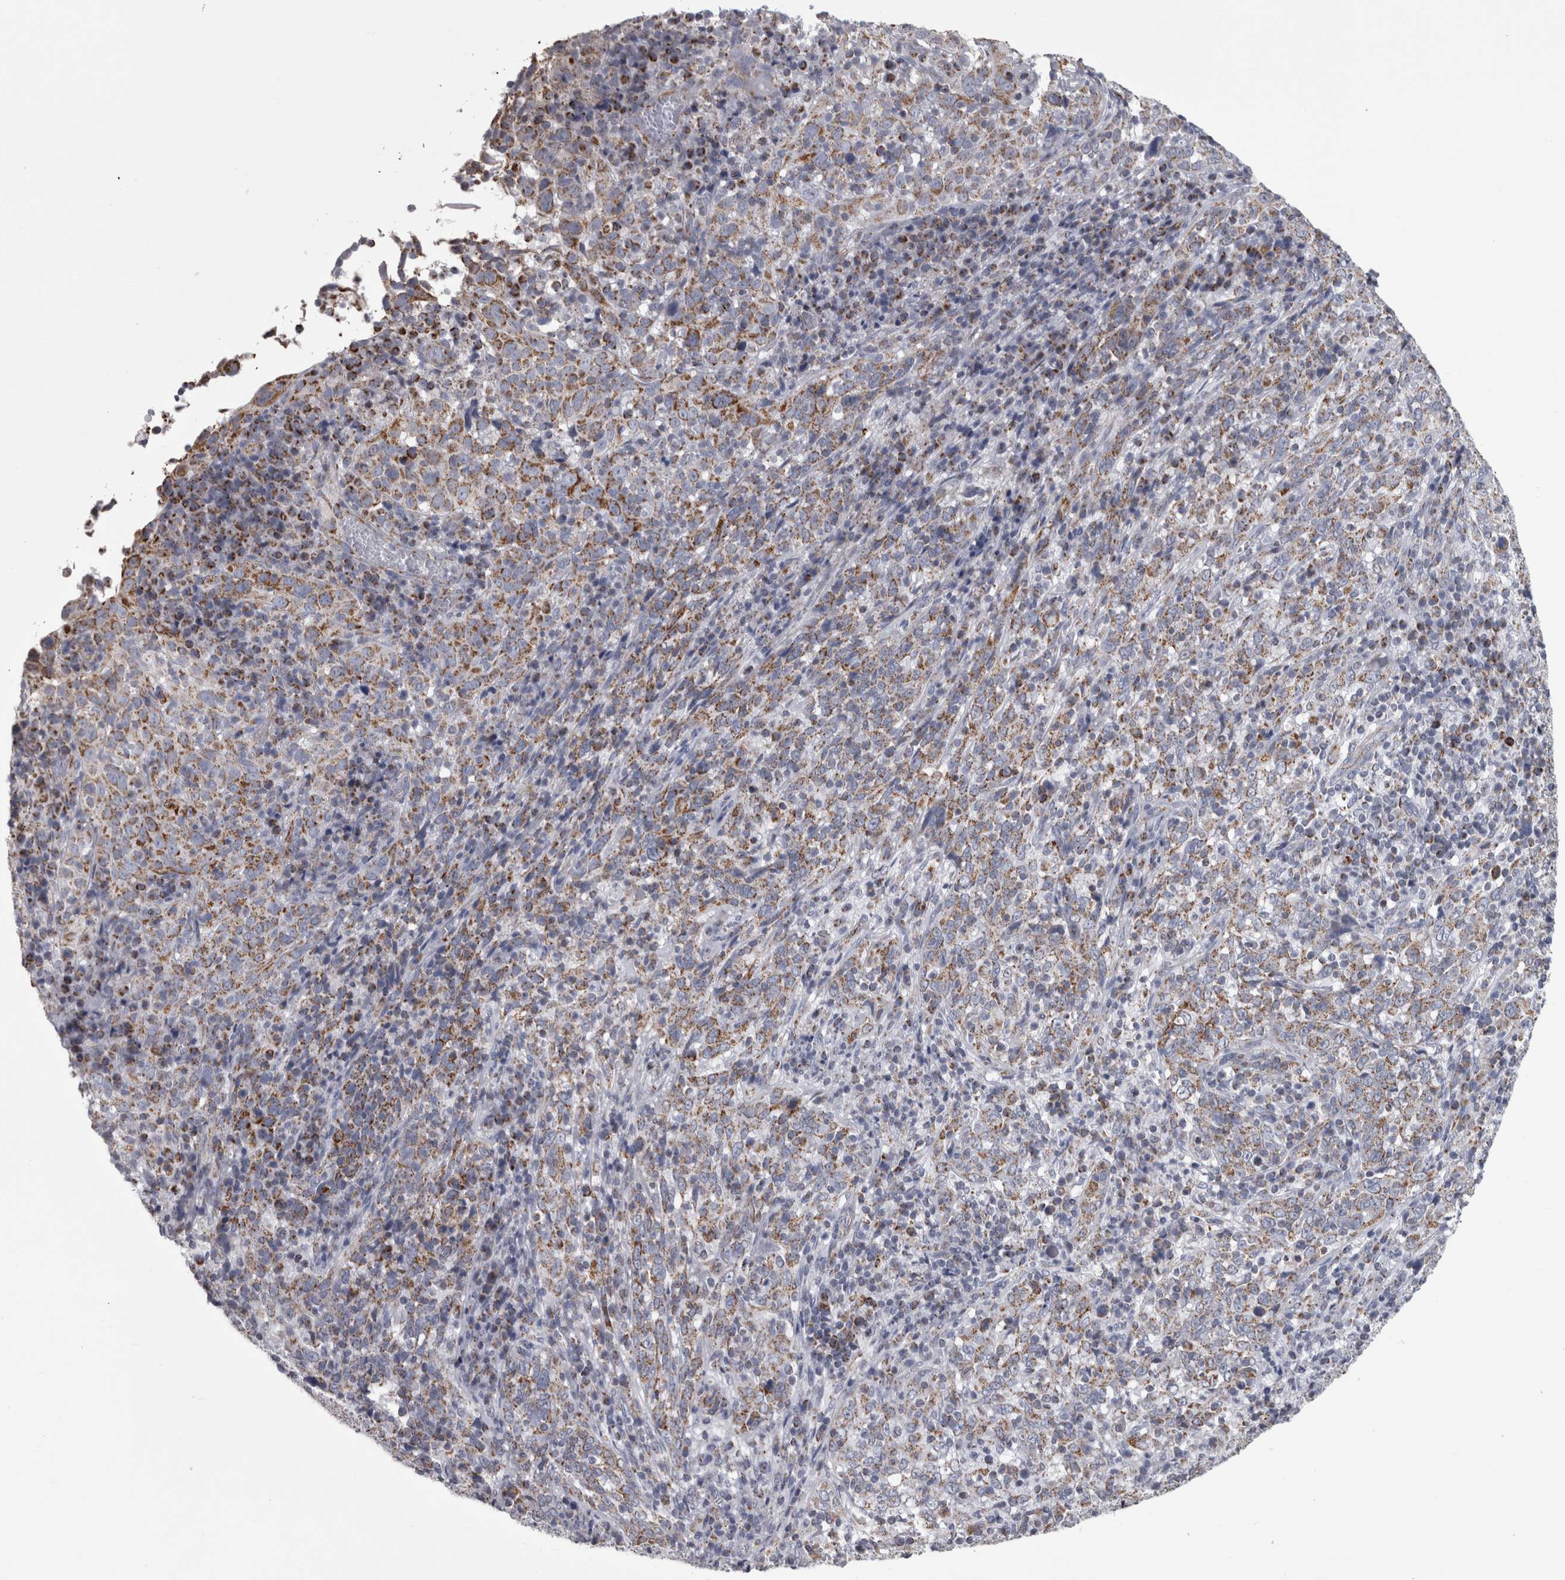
{"staining": {"intensity": "moderate", "quantity": ">75%", "location": "cytoplasmic/membranous"}, "tissue": "cervical cancer", "cell_type": "Tumor cells", "image_type": "cancer", "snomed": [{"axis": "morphology", "description": "Squamous cell carcinoma, NOS"}, {"axis": "topography", "description": "Cervix"}], "caption": "Immunohistochemical staining of human squamous cell carcinoma (cervical) shows medium levels of moderate cytoplasmic/membranous protein positivity in approximately >75% of tumor cells. The protein of interest is shown in brown color, while the nuclei are stained blue.", "gene": "DBT", "patient": {"sex": "female", "age": 46}}